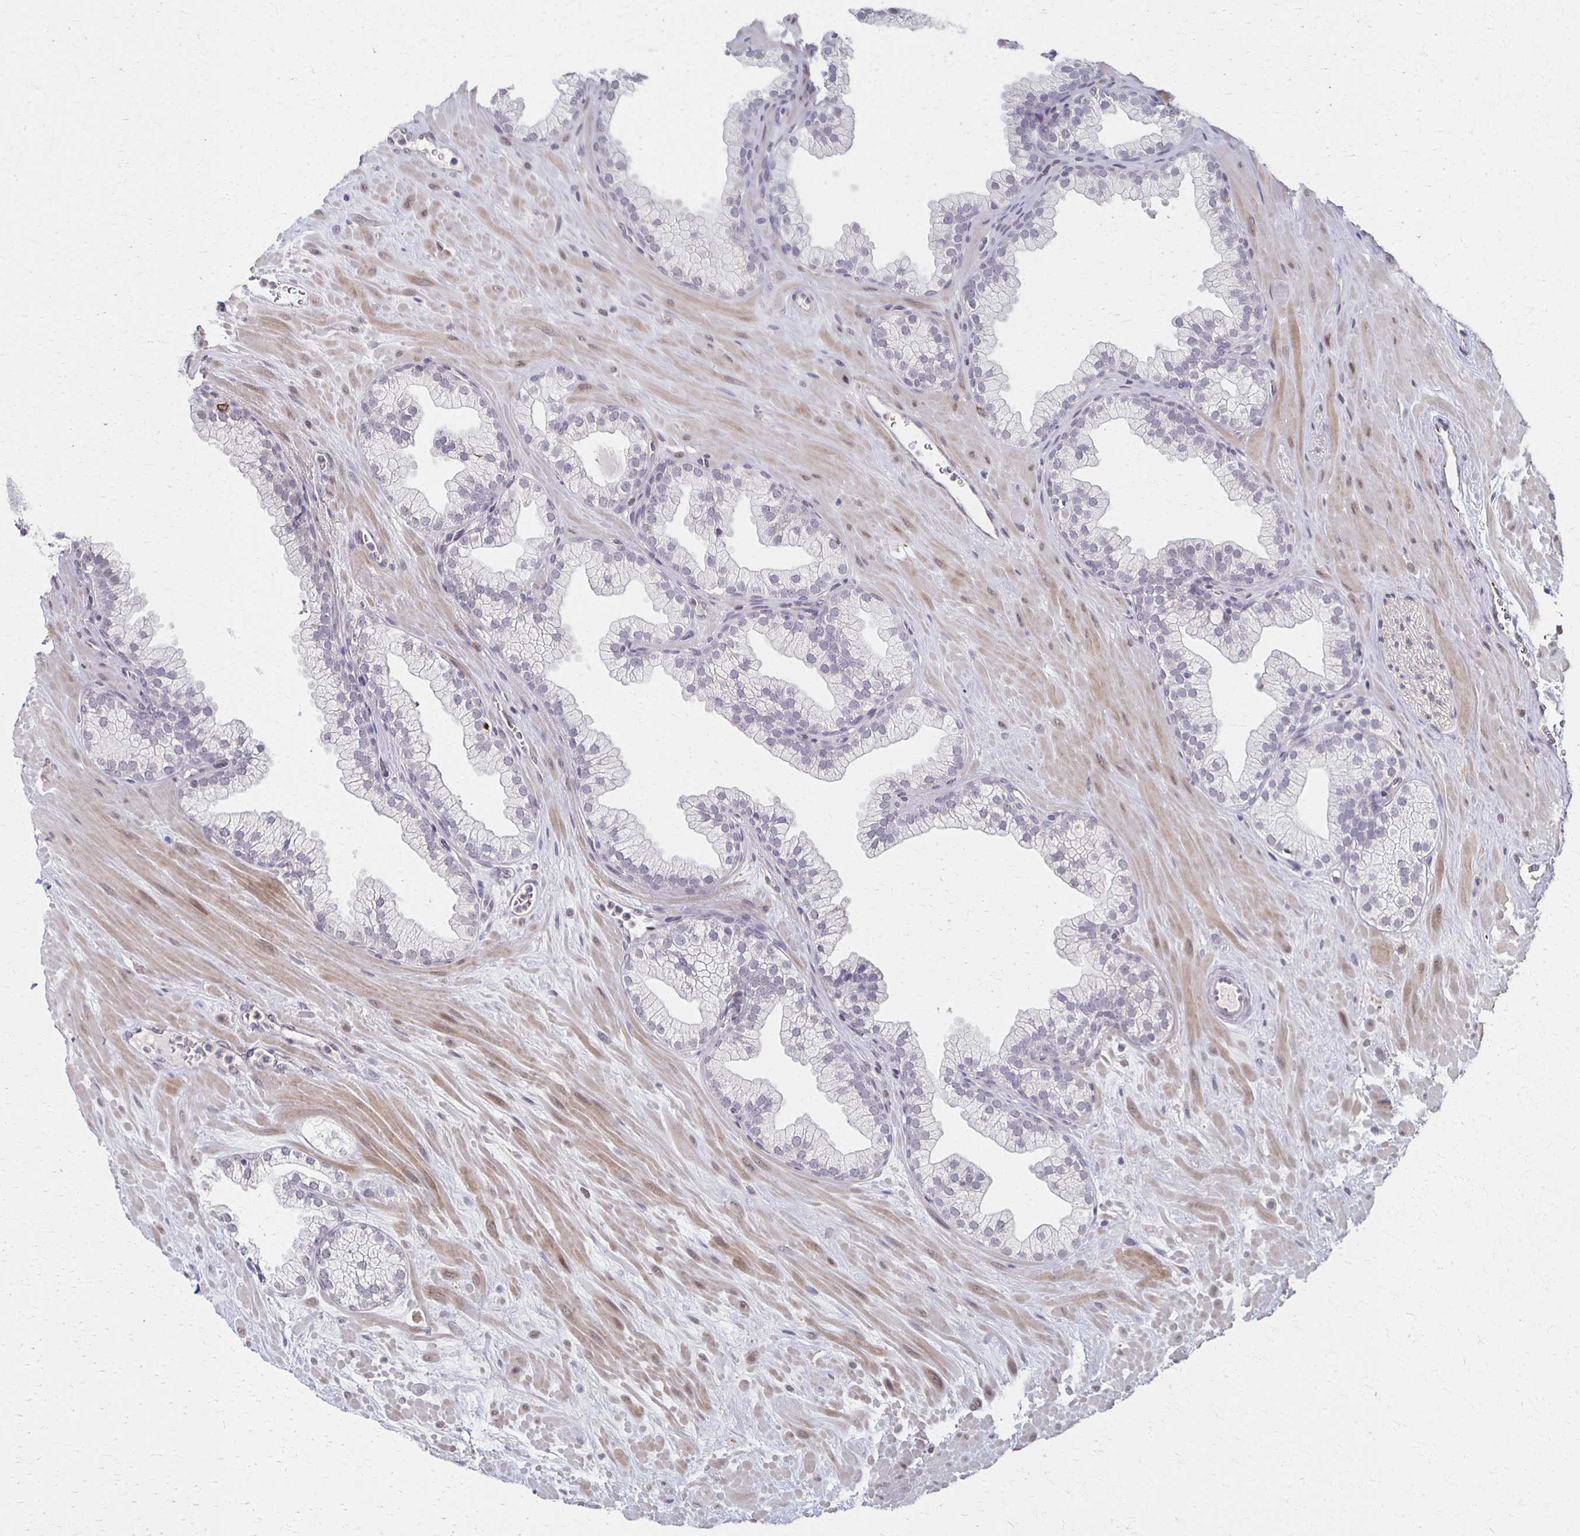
{"staining": {"intensity": "negative", "quantity": "none", "location": "none"}, "tissue": "prostate", "cell_type": "Glandular cells", "image_type": "normal", "snomed": [{"axis": "morphology", "description": "Normal tissue, NOS"}, {"axis": "topography", "description": "Prostate"}, {"axis": "topography", "description": "Peripheral nerve tissue"}], "caption": "Immunohistochemical staining of benign prostate displays no significant expression in glandular cells. (DAB immunohistochemistry visualized using brightfield microscopy, high magnification).", "gene": "DAB1", "patient": {"sex": "male", "age": 61}}